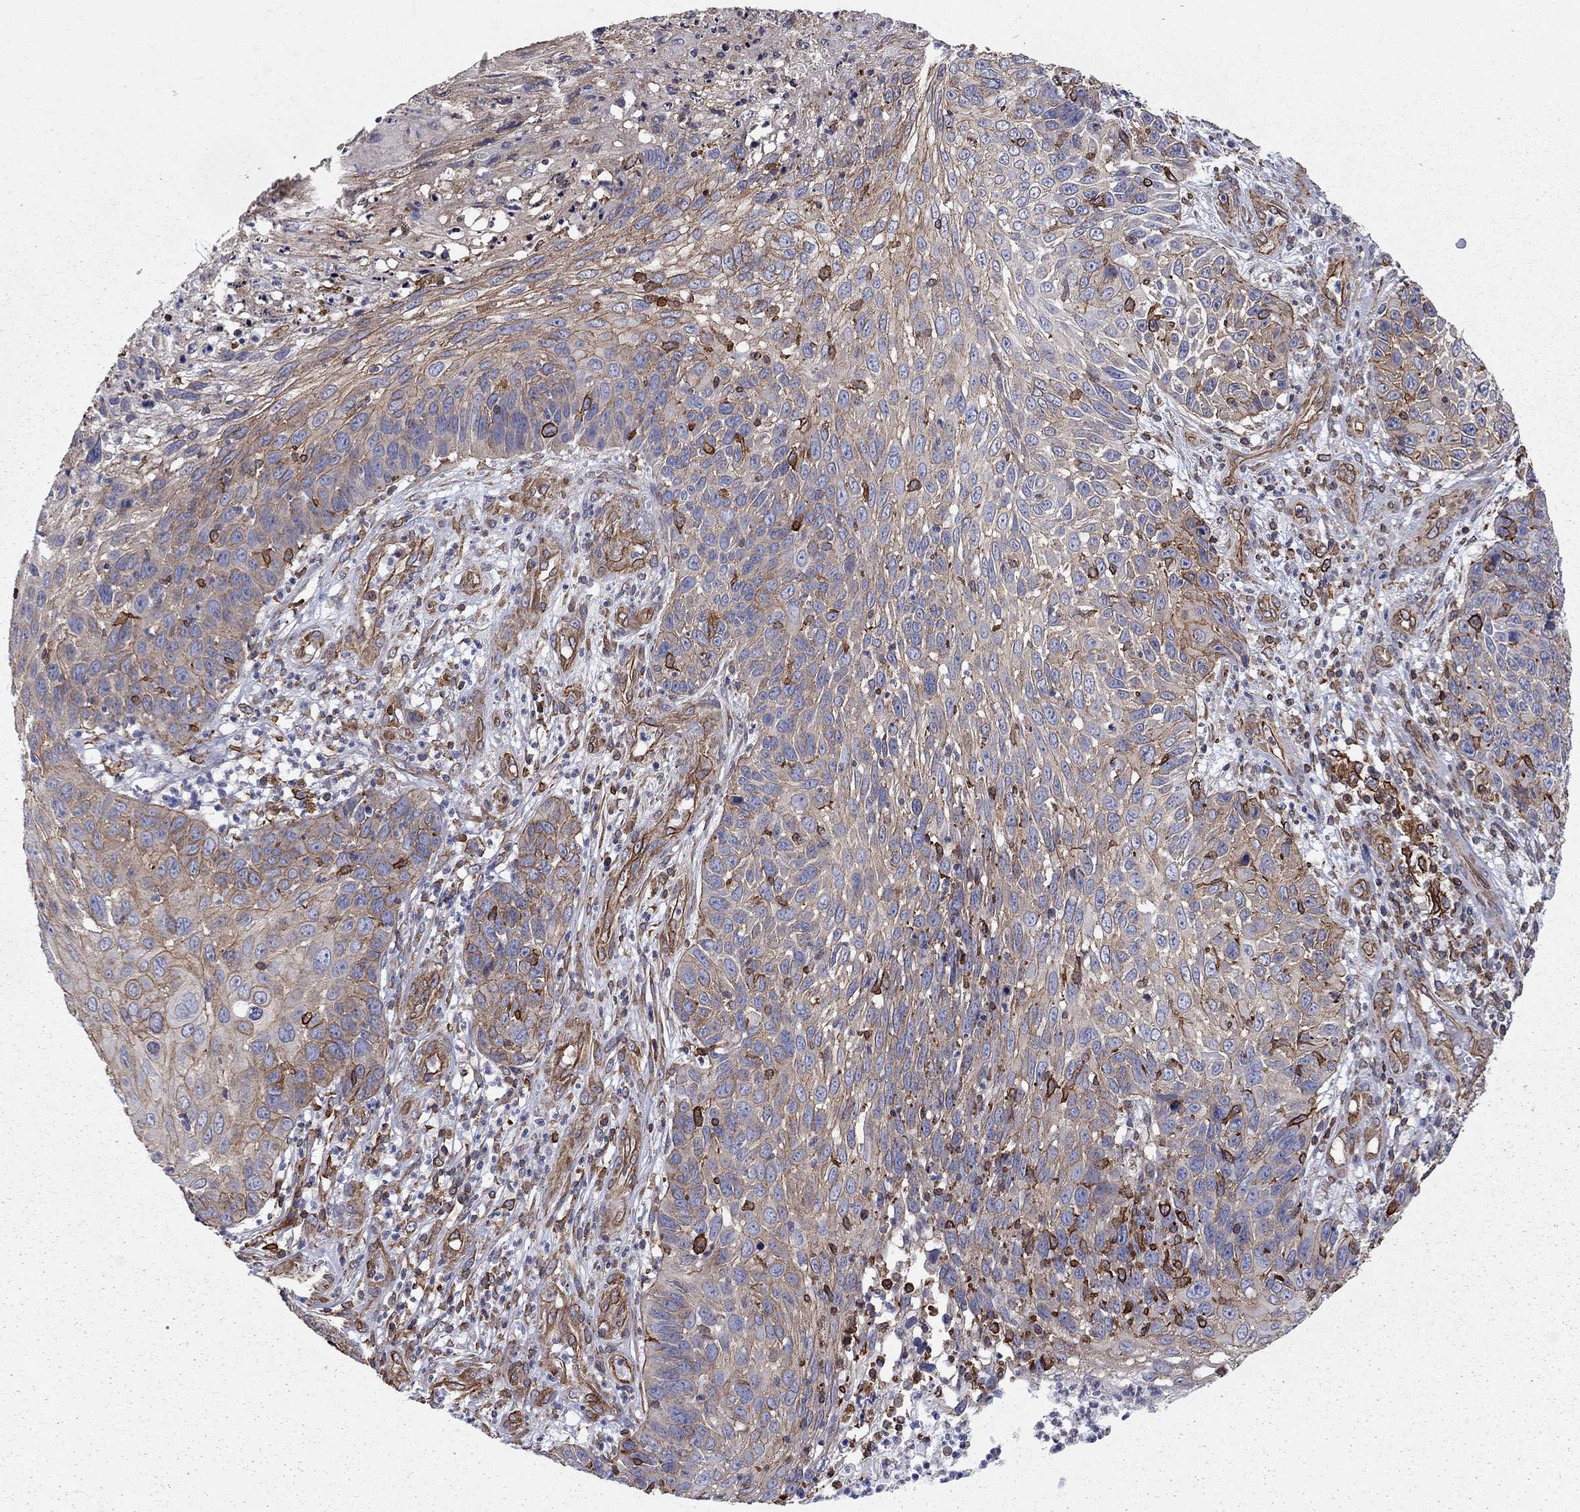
{"staining": {"intensity": "moderate", "quantity": "<25%", "location": "cytoplasmic/membranous"}, "tissue": "skin cancer", "cell_type": "Tumor cells", "image_type": "cancer", "snomed": [{"axis": "morphology", "description": "Squamous cell carcinoma, NOS"}, {"axis": "topography", "description": "Skin"}], "caption": "The micrograph exhibits a brown stain indicating the presence of a protein in the cytoplasmic/membranous of tumor cells in skin cancer (squamous cell carcinoma). (IHC, brightfield microscopy, high magnification).", "gene": "BICDL2", "patient": {"sex": "male", "age": 92}}